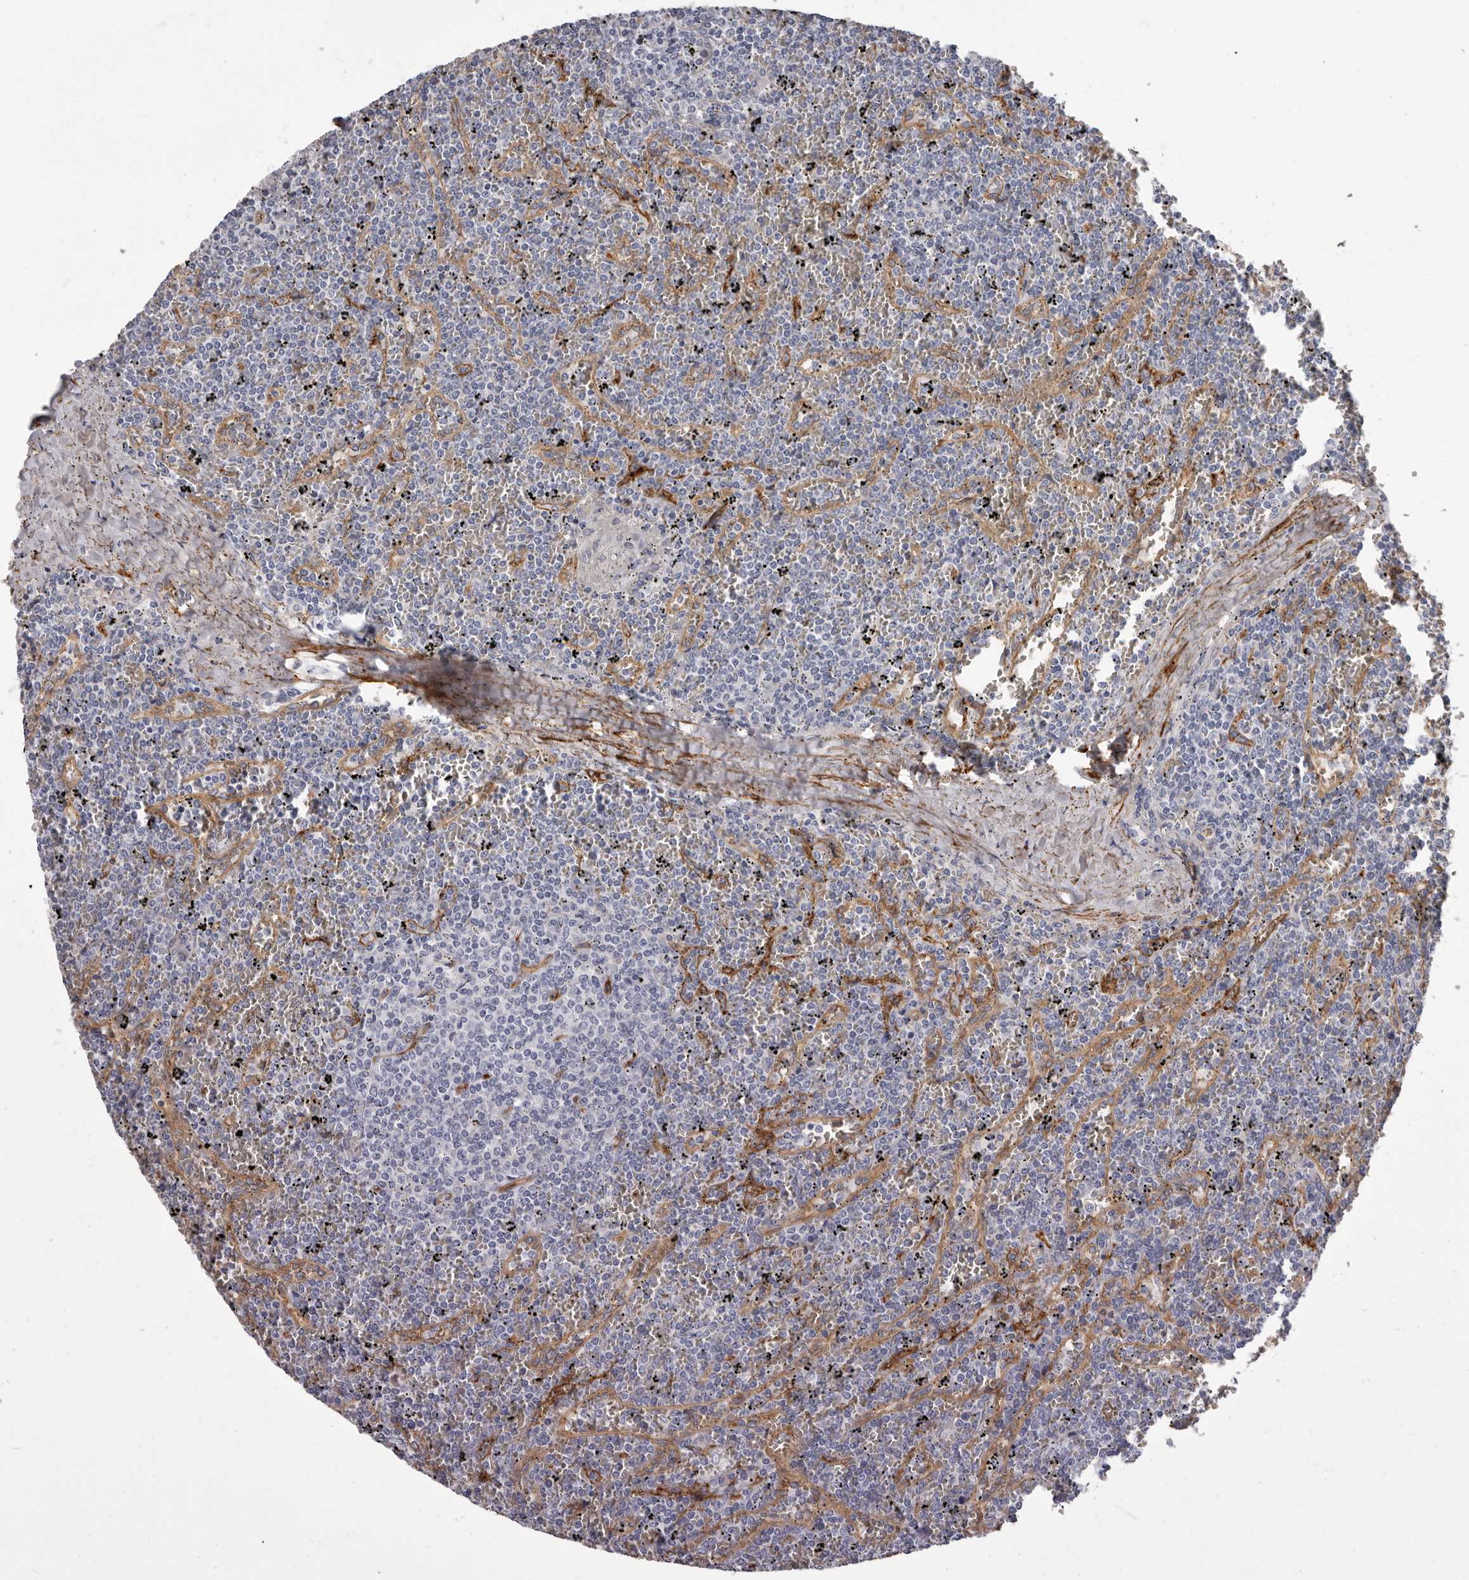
{"staining": {"intensity": "negative", "quantity": "none", "location": "none"}, "tissue": "lymphoma", "cell_type": "Tumor cells", "image_type": "cancer", "snomed": [{"axis": "morphology", "description": "Malignant lymphoma, non-Hodgkin's type, Low grade"}, {"axis": "topography", "description": "Spleen"}], "caption": "A photomicrograph of human malignant lymphoma, non-Hodgkin's type (low-grade) is negative for staining in tumor cells.", "gene": "ADGRL4", "patient": {"sex": "female", "age": 19}}